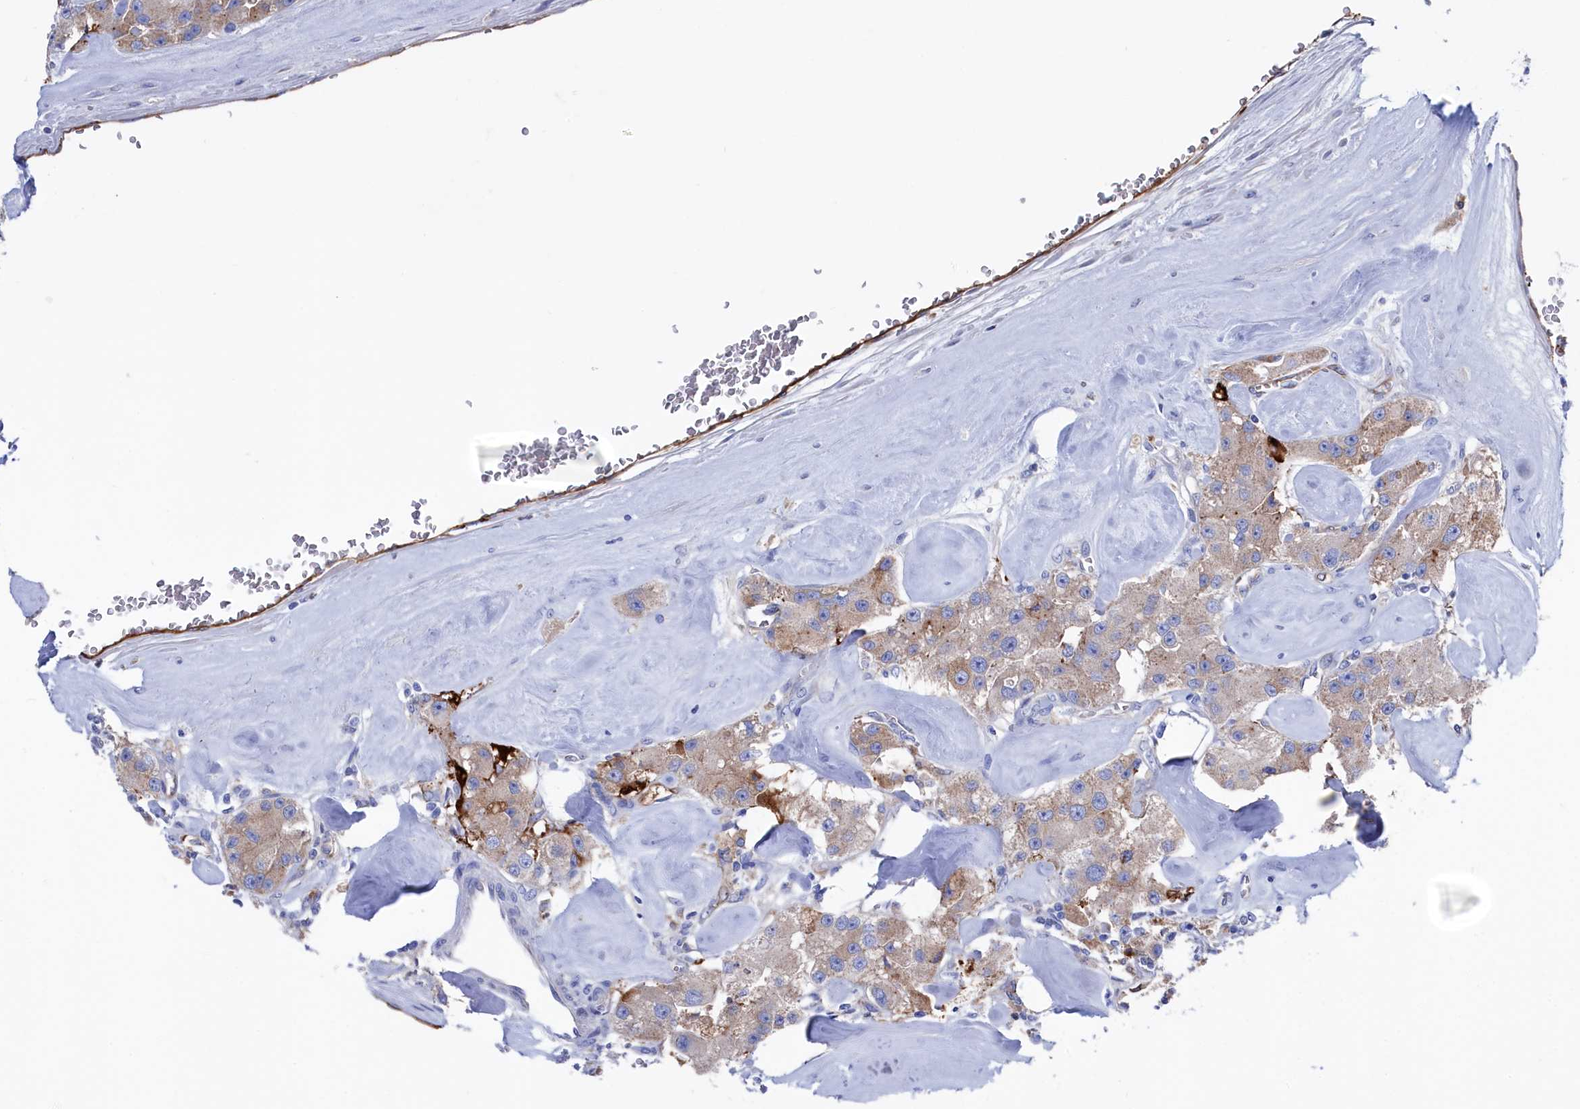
{"staining": {"intensity": "weak", "quantity": ">75%", "location": "cytoplasmic/membranous"}, "tissue": "carcinoid", "cell_type": "Tumor cells", "image_type": "cancer", "snomed": [{"axis": "morphology", "description": "Carcinoid, malignant, NOS"}, {"axis": "topography", "description": "Pancreas"}], "caption": "Weak cytoplasmic/membranous protein staining is identified in approximately >75% of tumor cells in carcinoid (malignant). (brown staining indicates protein expression, while blue staining denotes nuclei).", "gene": "C12orf73", "patient": {"sex": "male", "age": 41}}